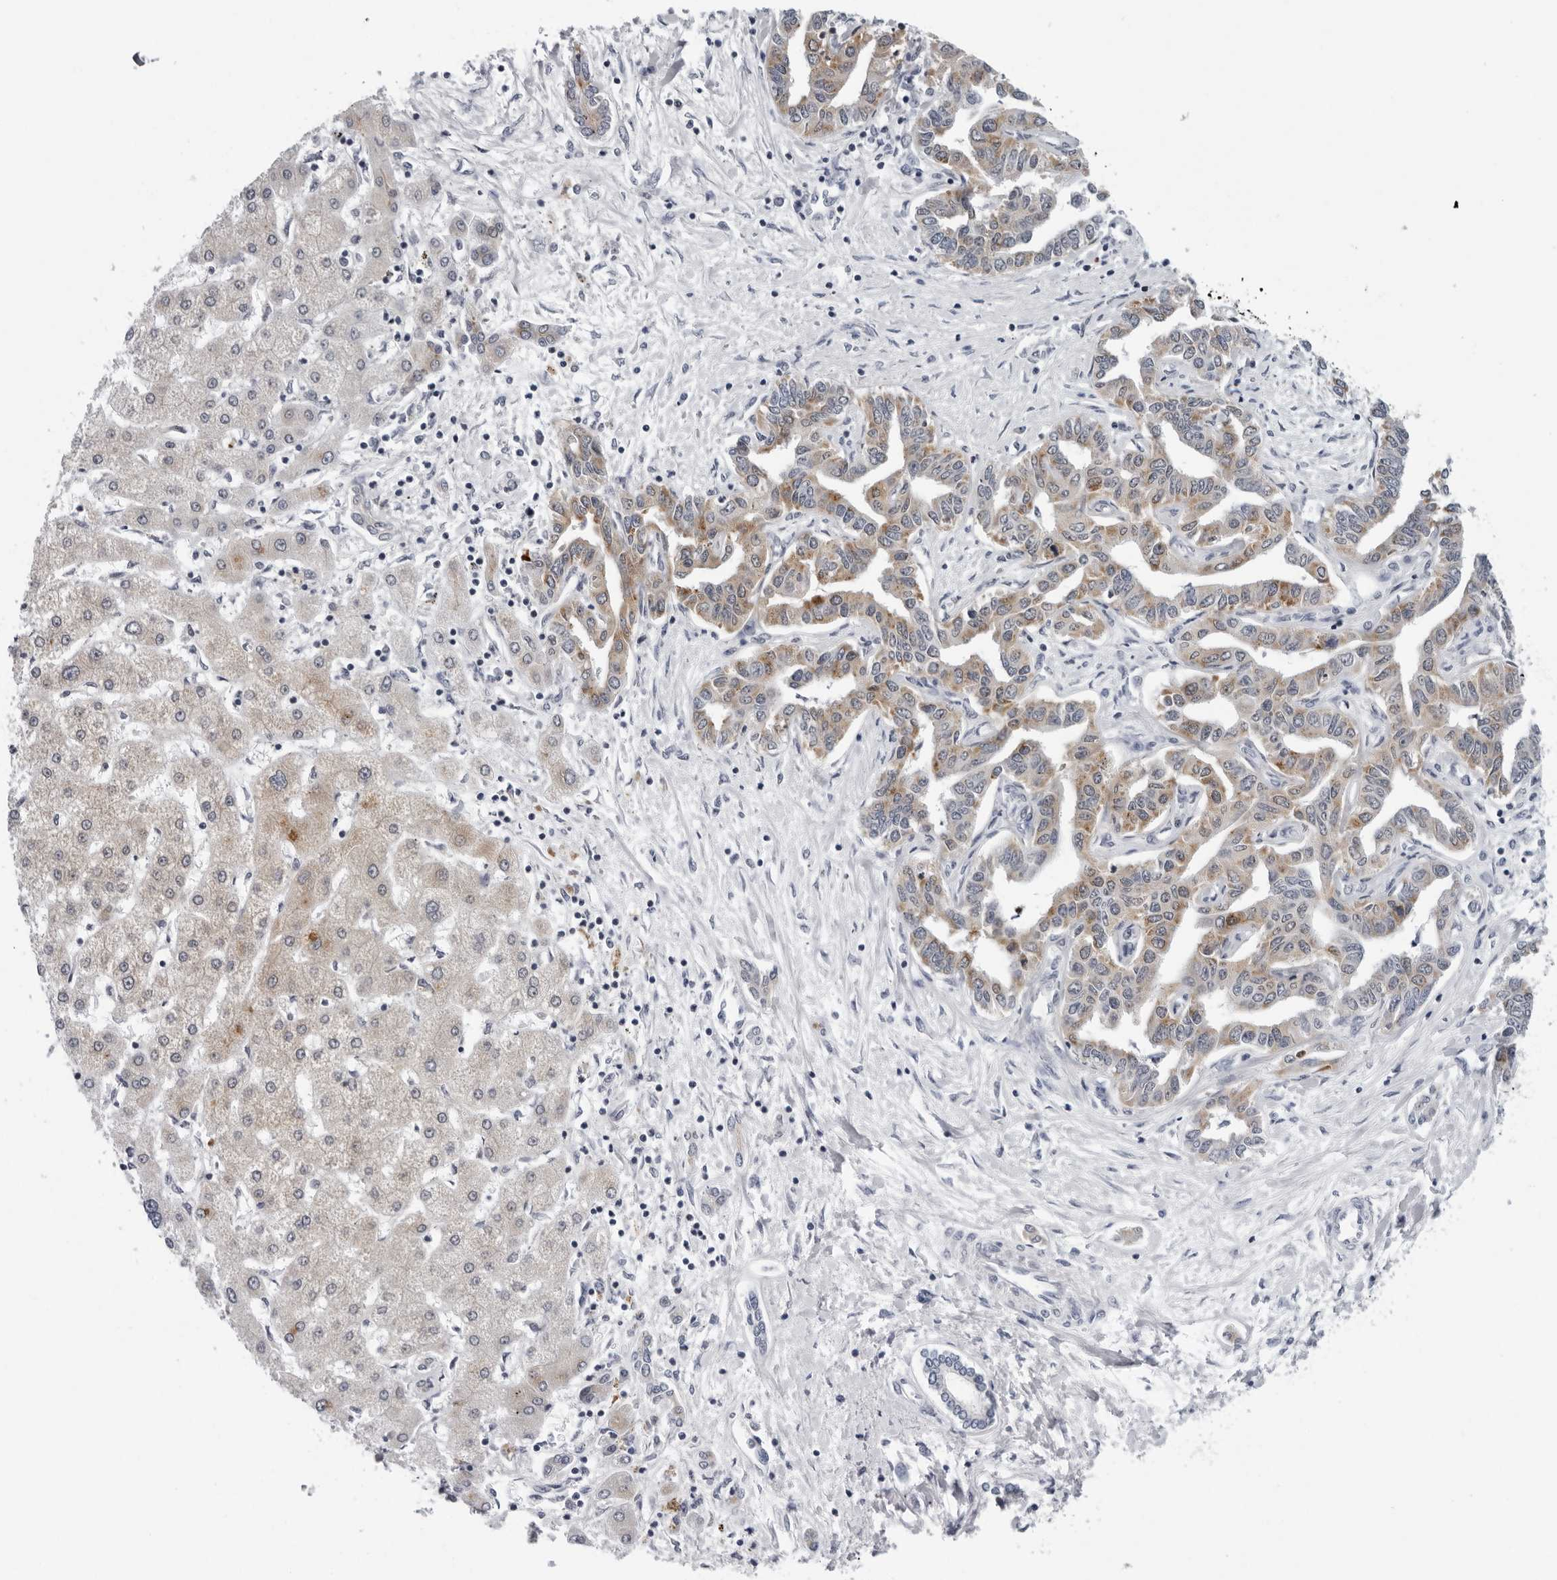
{"staining": {"intensity": "moderate", "quantity": "25%-75%", "location": "cytoplasmic/membranous"}, "tissue": "liver cancer", "cell_type": "Tumor cells", "image_type": "cancer", "snomed": [{"axis": "morphology", "description": "Cholangiocarcinoma"}, {"axis": "topography", "description": "Liver"}], "caption": "Tumor cells reveal medium levels of moderate cytoplasmic/membranous expression in about 25%-75% of cells in liver cancer (cholangiocarcinoma). Ihc stains the protein in brown and the nuclei are stained blue.", "gene": "CPT2", "patient": {"sex": "male", "age": 59}}